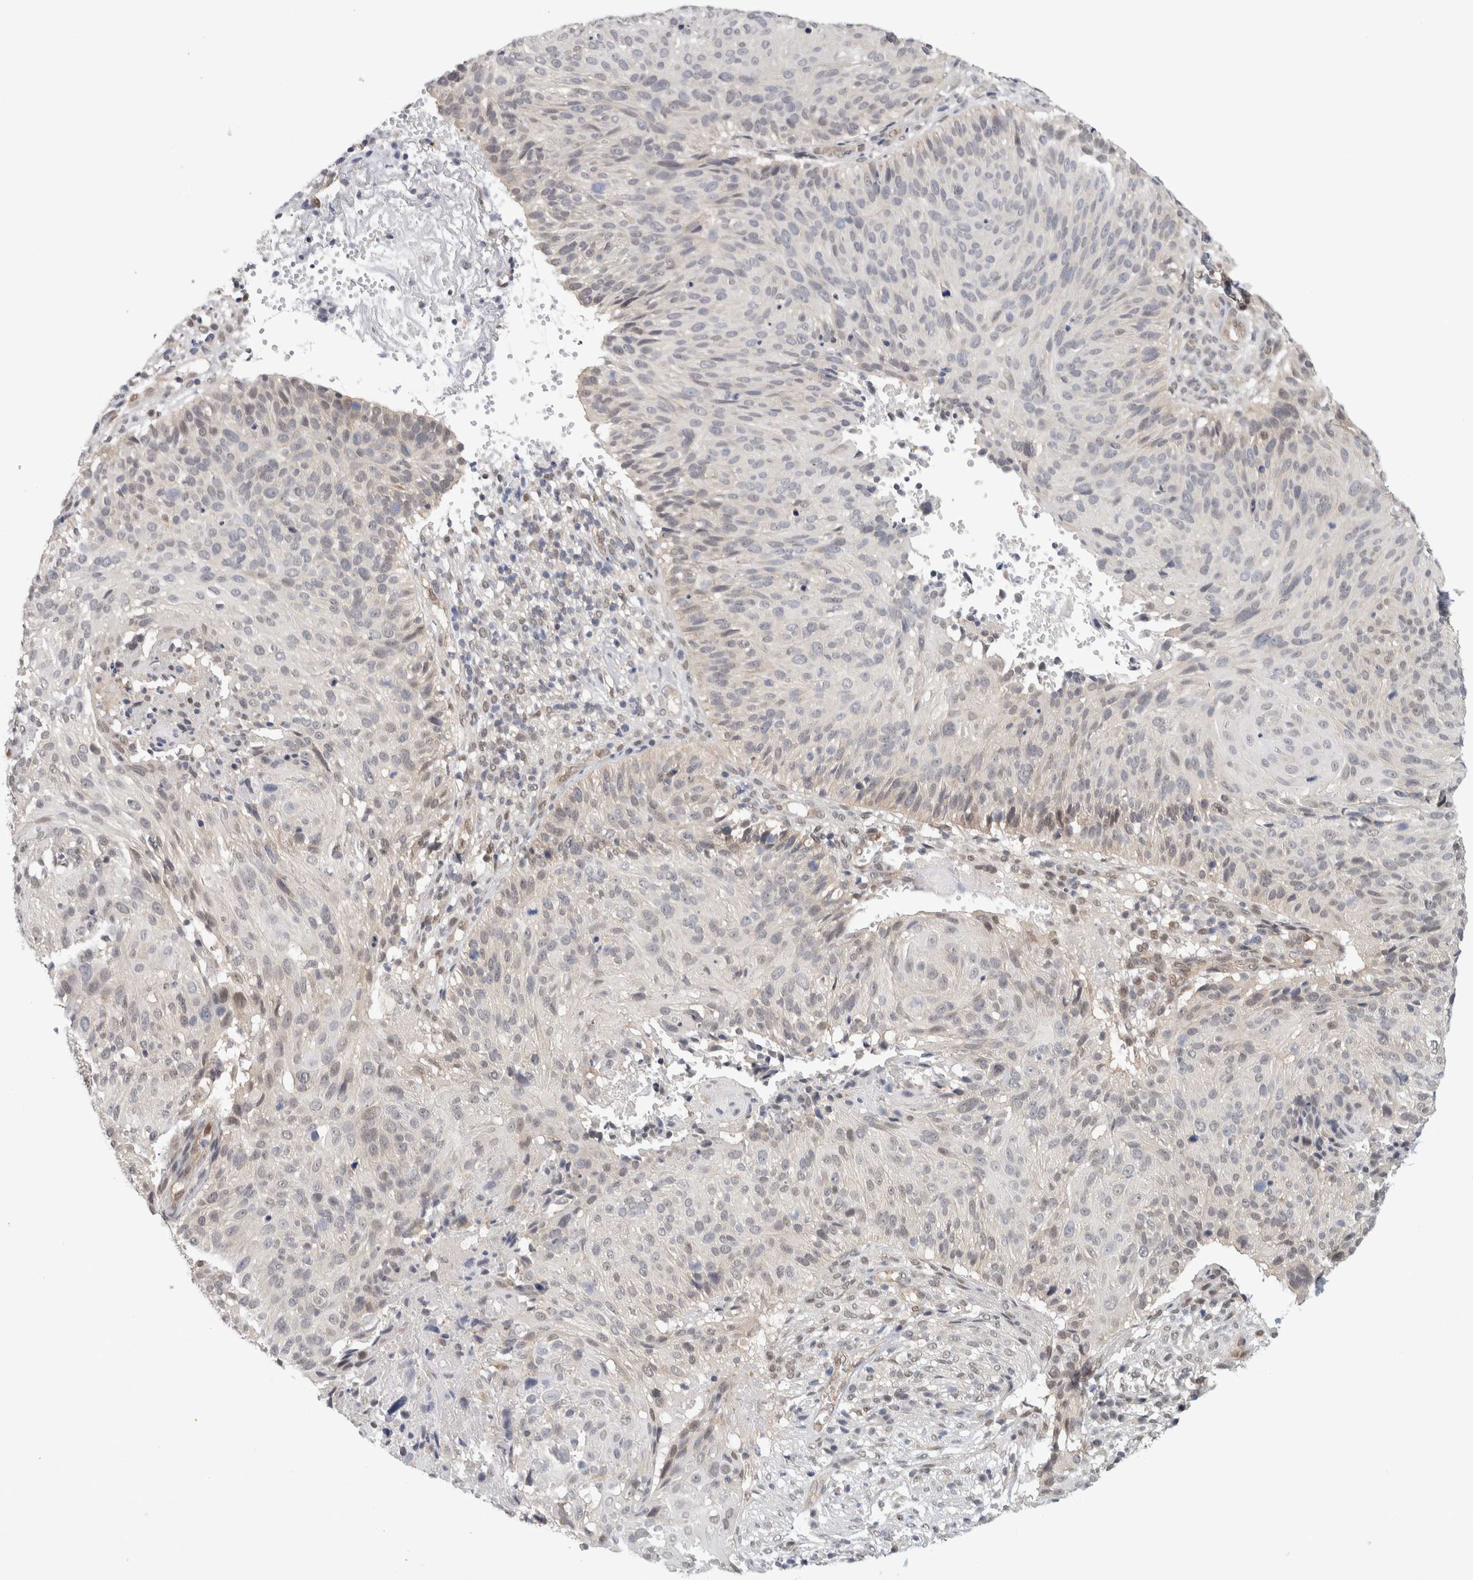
{"staining": {"intensity": "negative", "quantity": "none", "location": "none"}, "tissue": "cervical cancer", "cell_type": "Tumor cells", "image_type": "cancer", "snomed": [{"axis": "morphology", "description": "Squamous cell carcinoma, NOS"}, {"axis": "topography", "description": "Cervix"}], "caption": "This is an IHC image of human cervical cancer. There is no positivity in tumor cells.", "gene": "EIF4G3", "patient": {"sex": "female", "age": 74}}